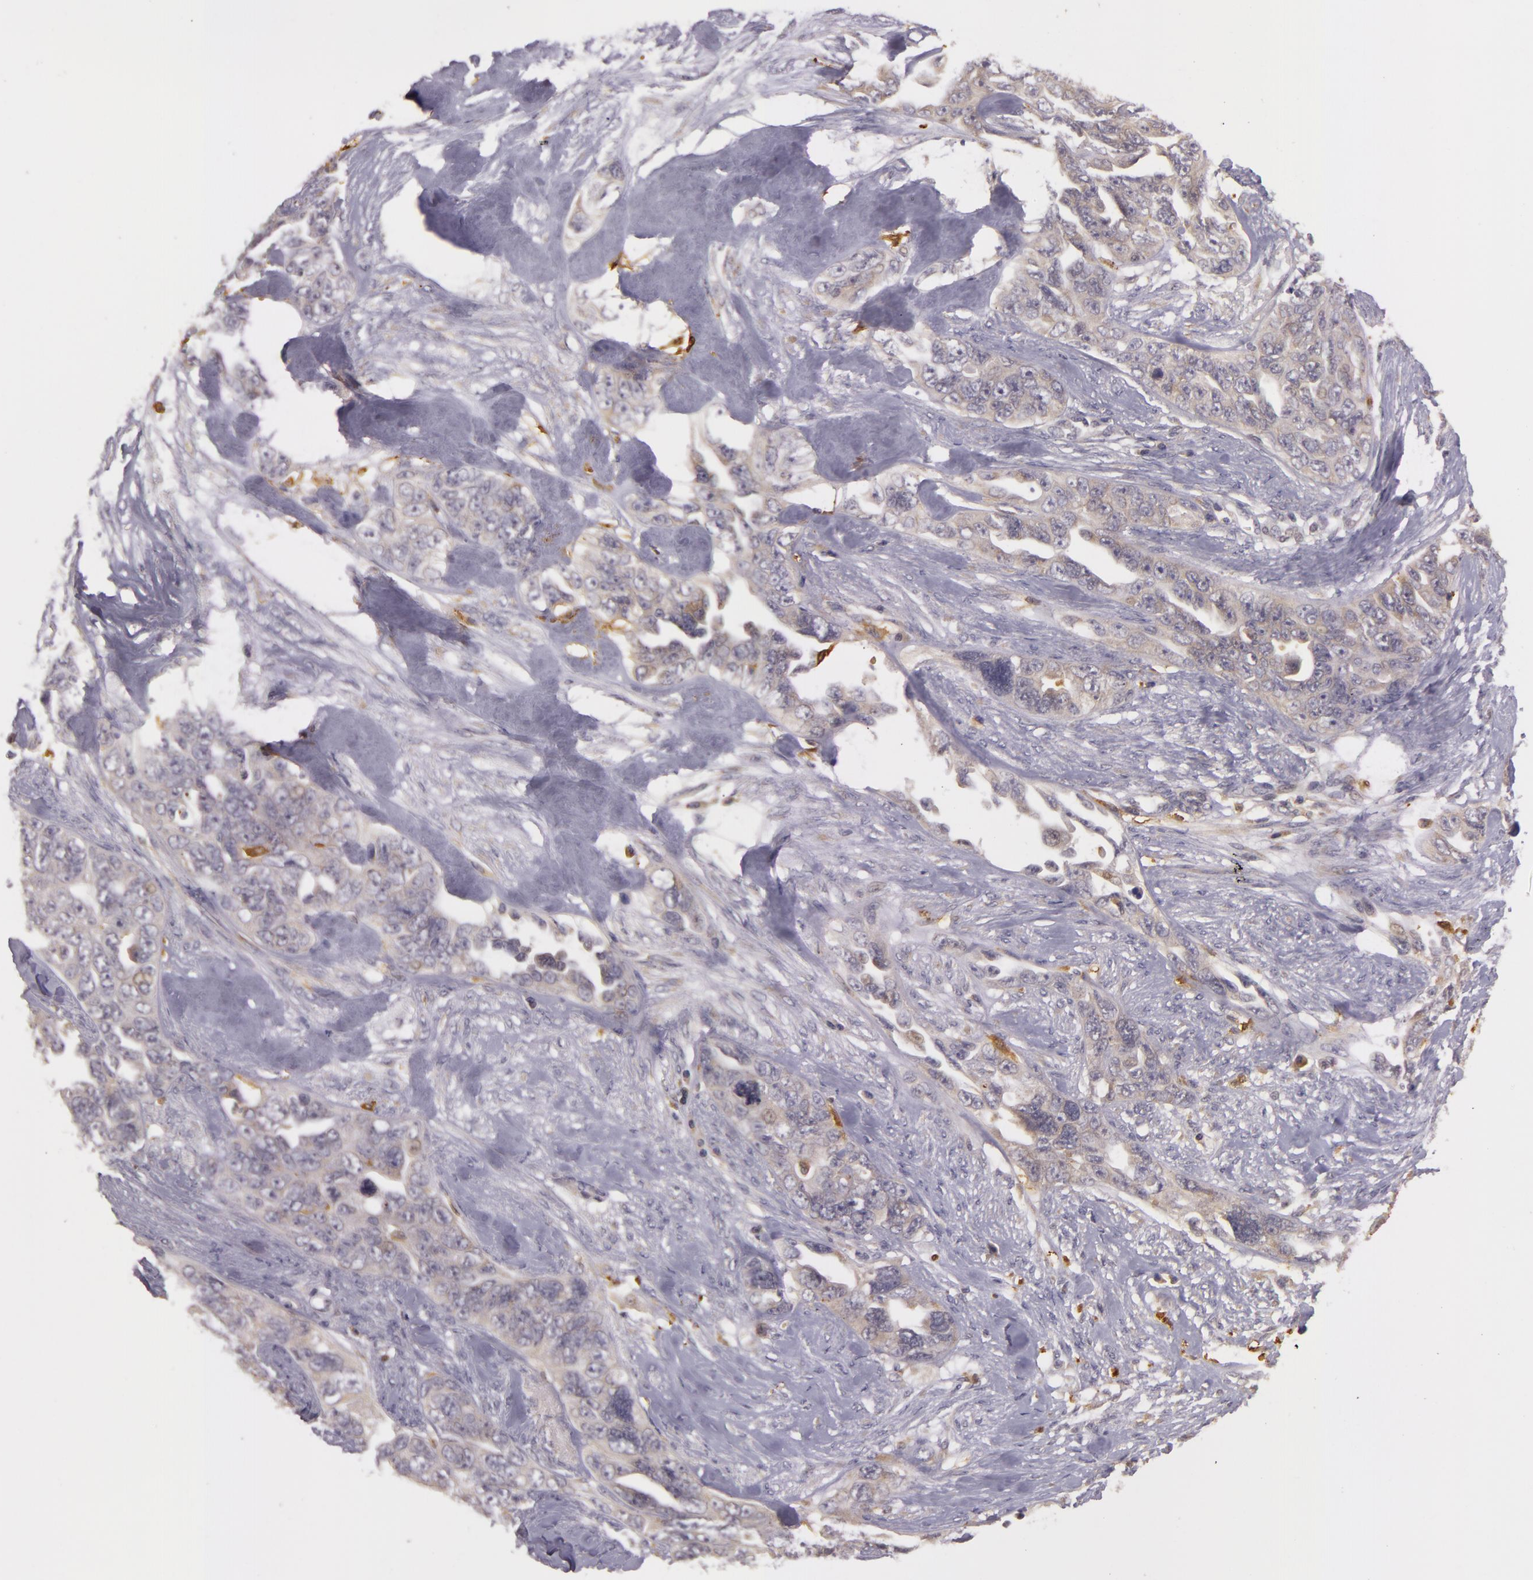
{"staining": {"intensity": "negative", "quantity": "none", "location": "none"}, "tissue": "ovarian cancer", "cell_type": "Tumor cells", "image_type": "cancer", "snomed": [{"axis": "morphology", "description": "Cystadenocarcinoma, serous, NOS"}, {"axis": "topography", "description": "Ovary"}], "caption": "The immunohistochemistry (IHC) photomicrograph has no significant positivity in tumor cells of ovarian cancer tissue.", "gene": "PPP1R3F", "patient": {"sex": "female", "age": 63}}